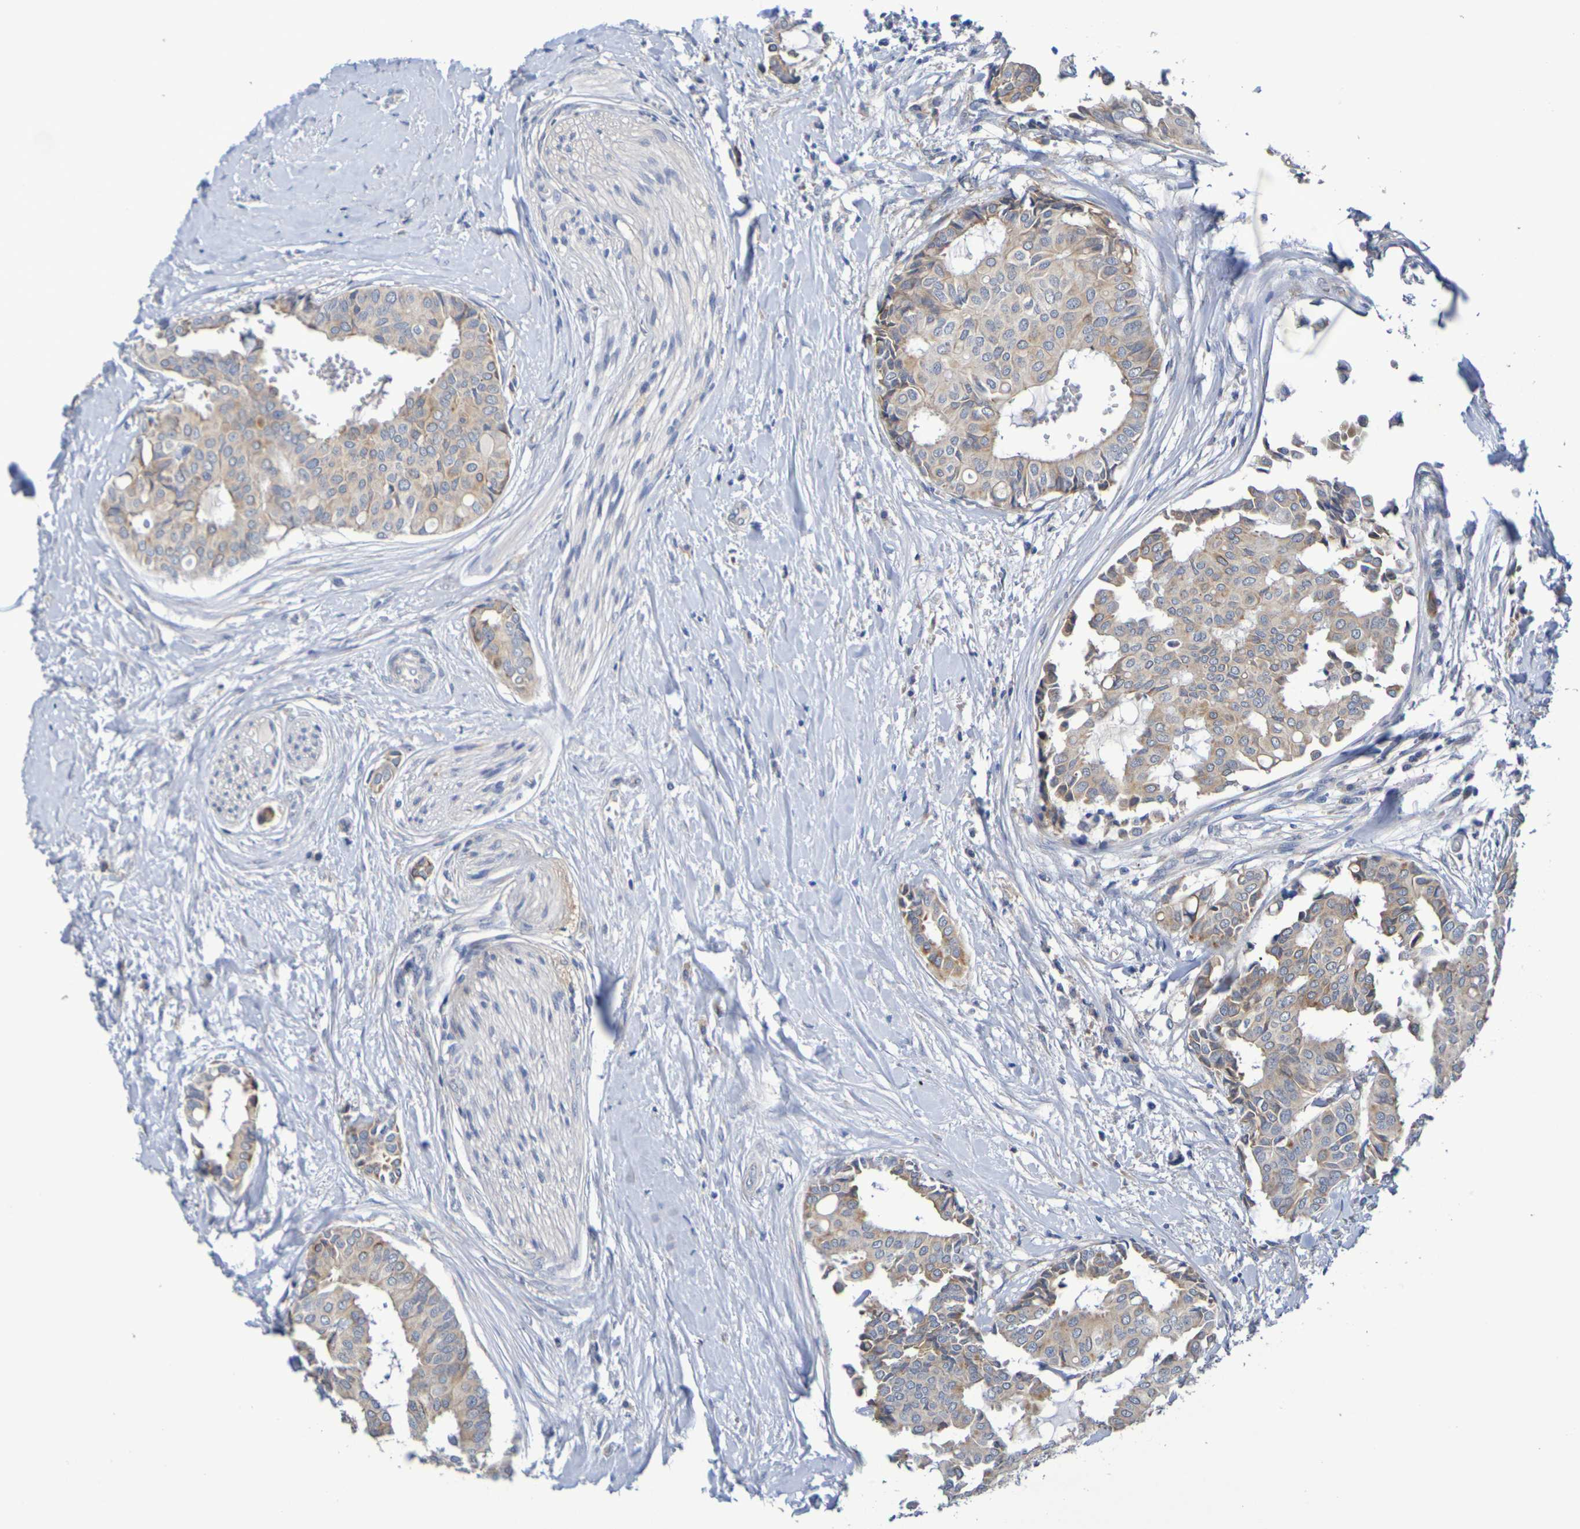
{"staining": {"intensity": "weak", "quantity": ">75%", "location": "cytoplasmic/membranous"}, "tissue": "head and neck cancer", "cell_type": "Tumor cells", "image_type": "cancer", "snomed": [{"axis": "morphology", "description": "Adenocarcinoma, NOS"}, {"axis": "topography", "description": "Salivary gland"}, {"axis": "topography", "description": "Head-Neck"}], "caption": "Immunohistochemical staining of head and neck cancer (adenocarcinoma) shows weak cytoplasmic/membranous protein staining in approximately >75% of tumor cells. The protein is shown in brown color, while the nuclei are stained blue.", "gene": "SDC4", "patient": {"sex": "female", "age": 59}}